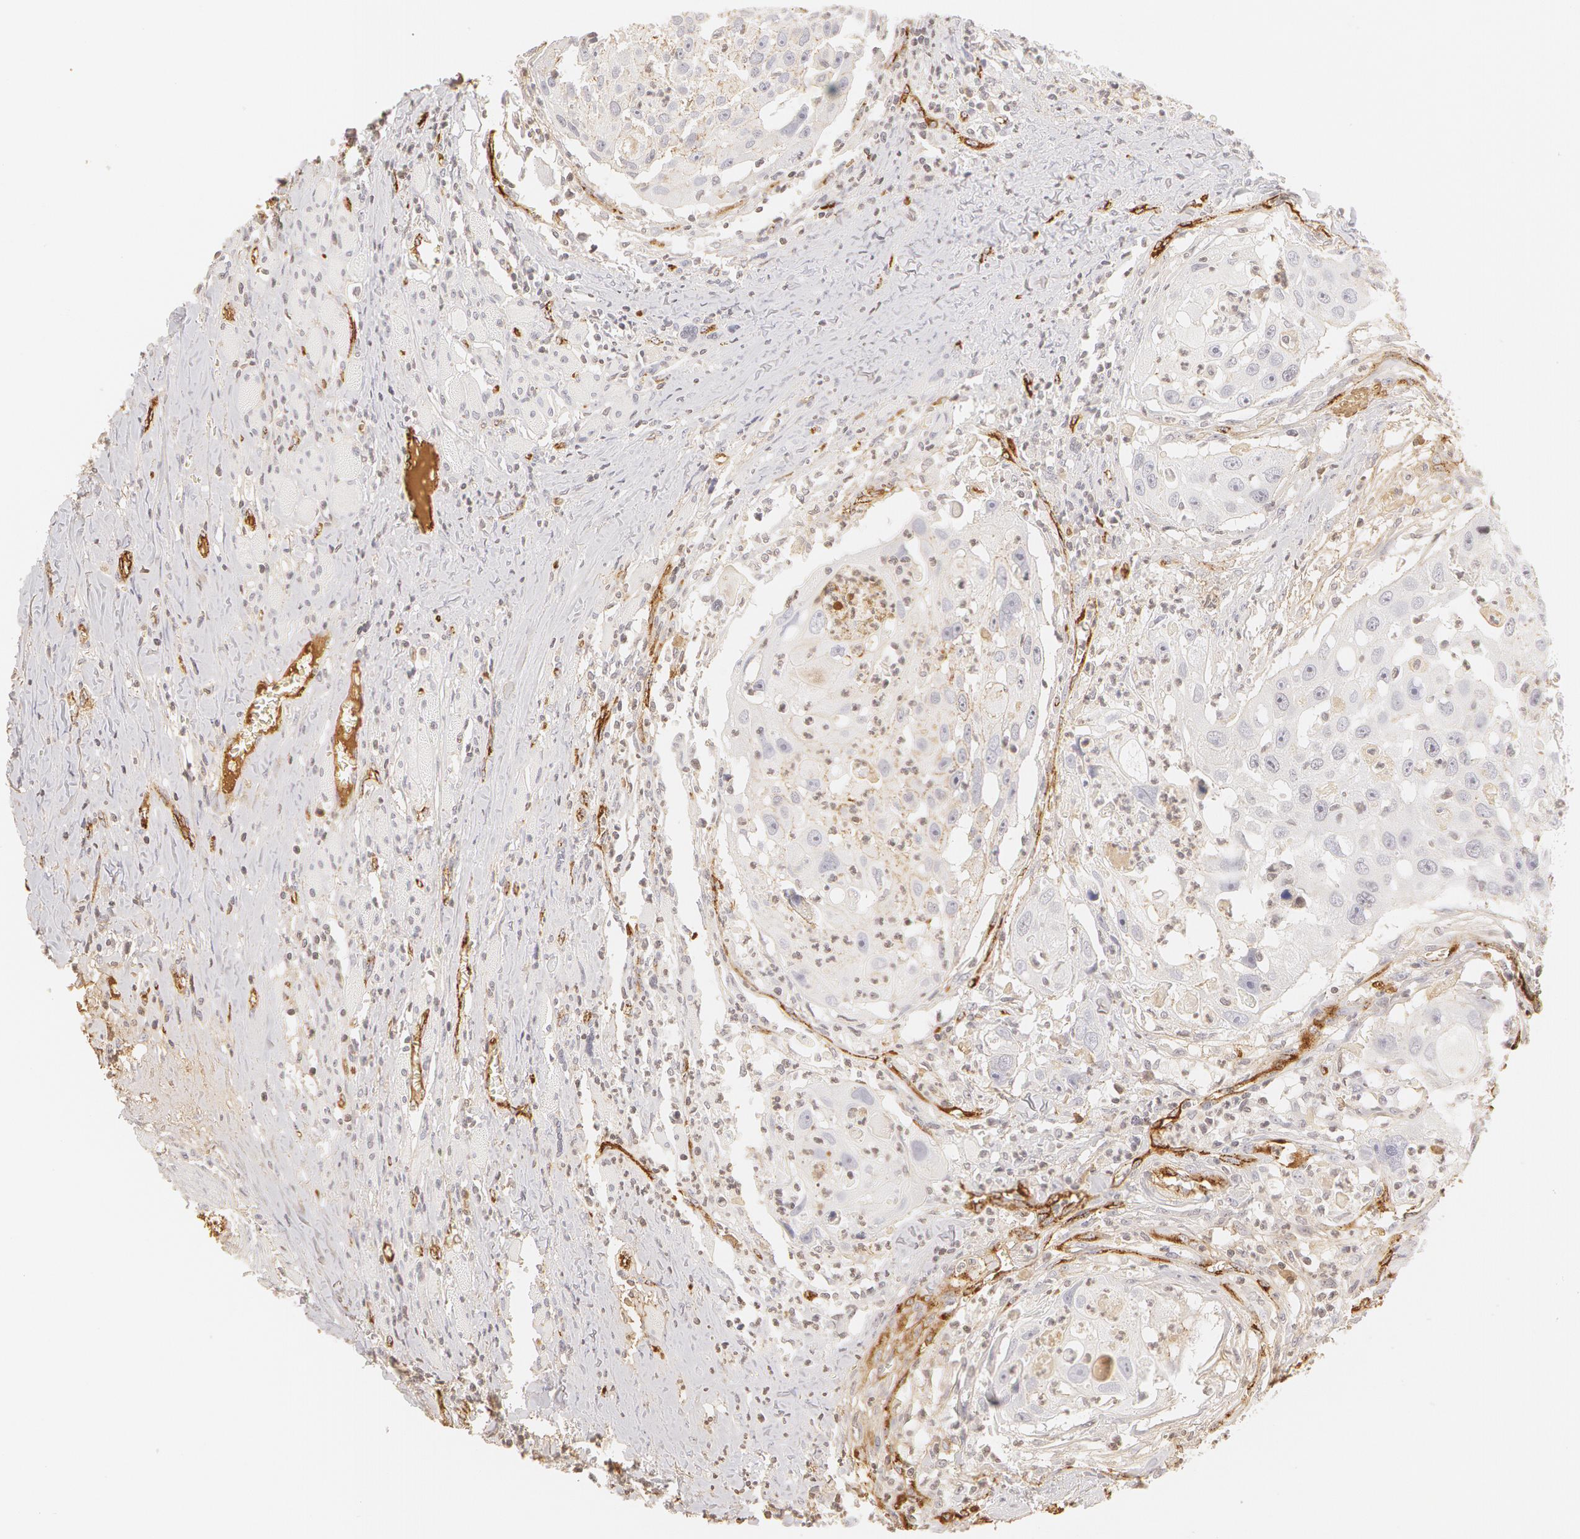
{"staining": {"intensity": "negative", "quantity": "none", "location": "none"}, "tissue": "head and neck cancer", "cell_type": "Tumor cells", "image_type": "cancer", "snomed": [{"axis": "morphology", "description": "Squamous cell carcinoma, NOS"}, {"axis": "topography", "description": "Head-Neck"}], "caption": "Micrograph shows no protein expression in tumor cells of head and neck squamous cell carcinoma tissue. Brightfield microscopy of immunohistochemistry stained with DAB (brown) and hematoxylin (blue), captured at high magnification.", "gene": "VWF", "patient": {"sex": "male", "age": 64}}